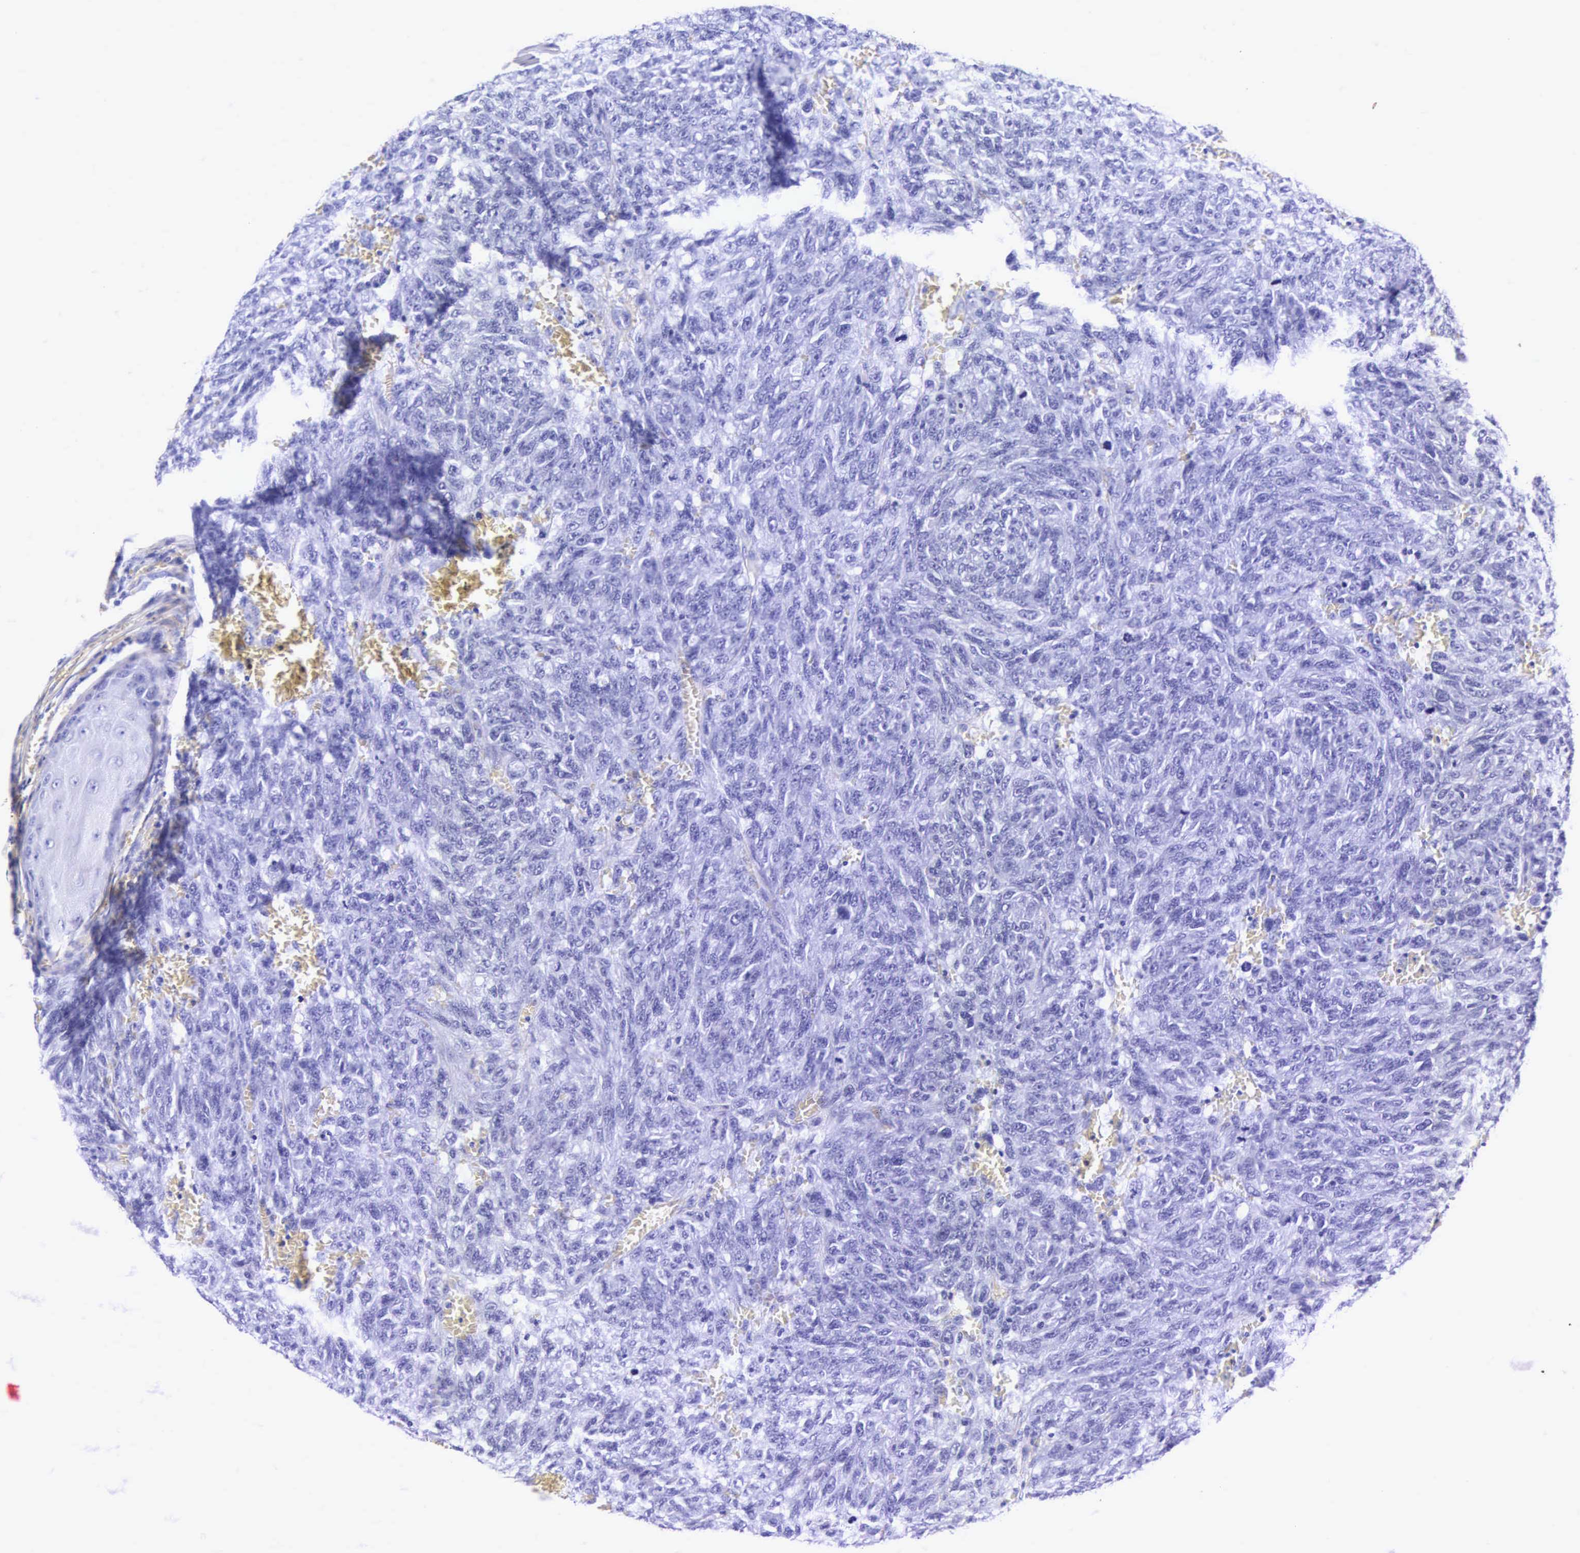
{"staining": {"intensity": "negative", "quantity": "none", "location": "none"}, "tissue": "melanoma", "cell_type": "Tumor cells", "image_type": "cancer", "snomed": [{"axis": "morphology", "description": "Malignant melanoma, NOS"}, {"axis": "topography", "description": "Skin"}], "caption": "DAB immunohistochemical staining of human melanoma exhibits no significant positivity in tumor cells. Nuclei are stained in blue.", "gene": "CD1A", "patient": {"sex": "male", "age": 76}}